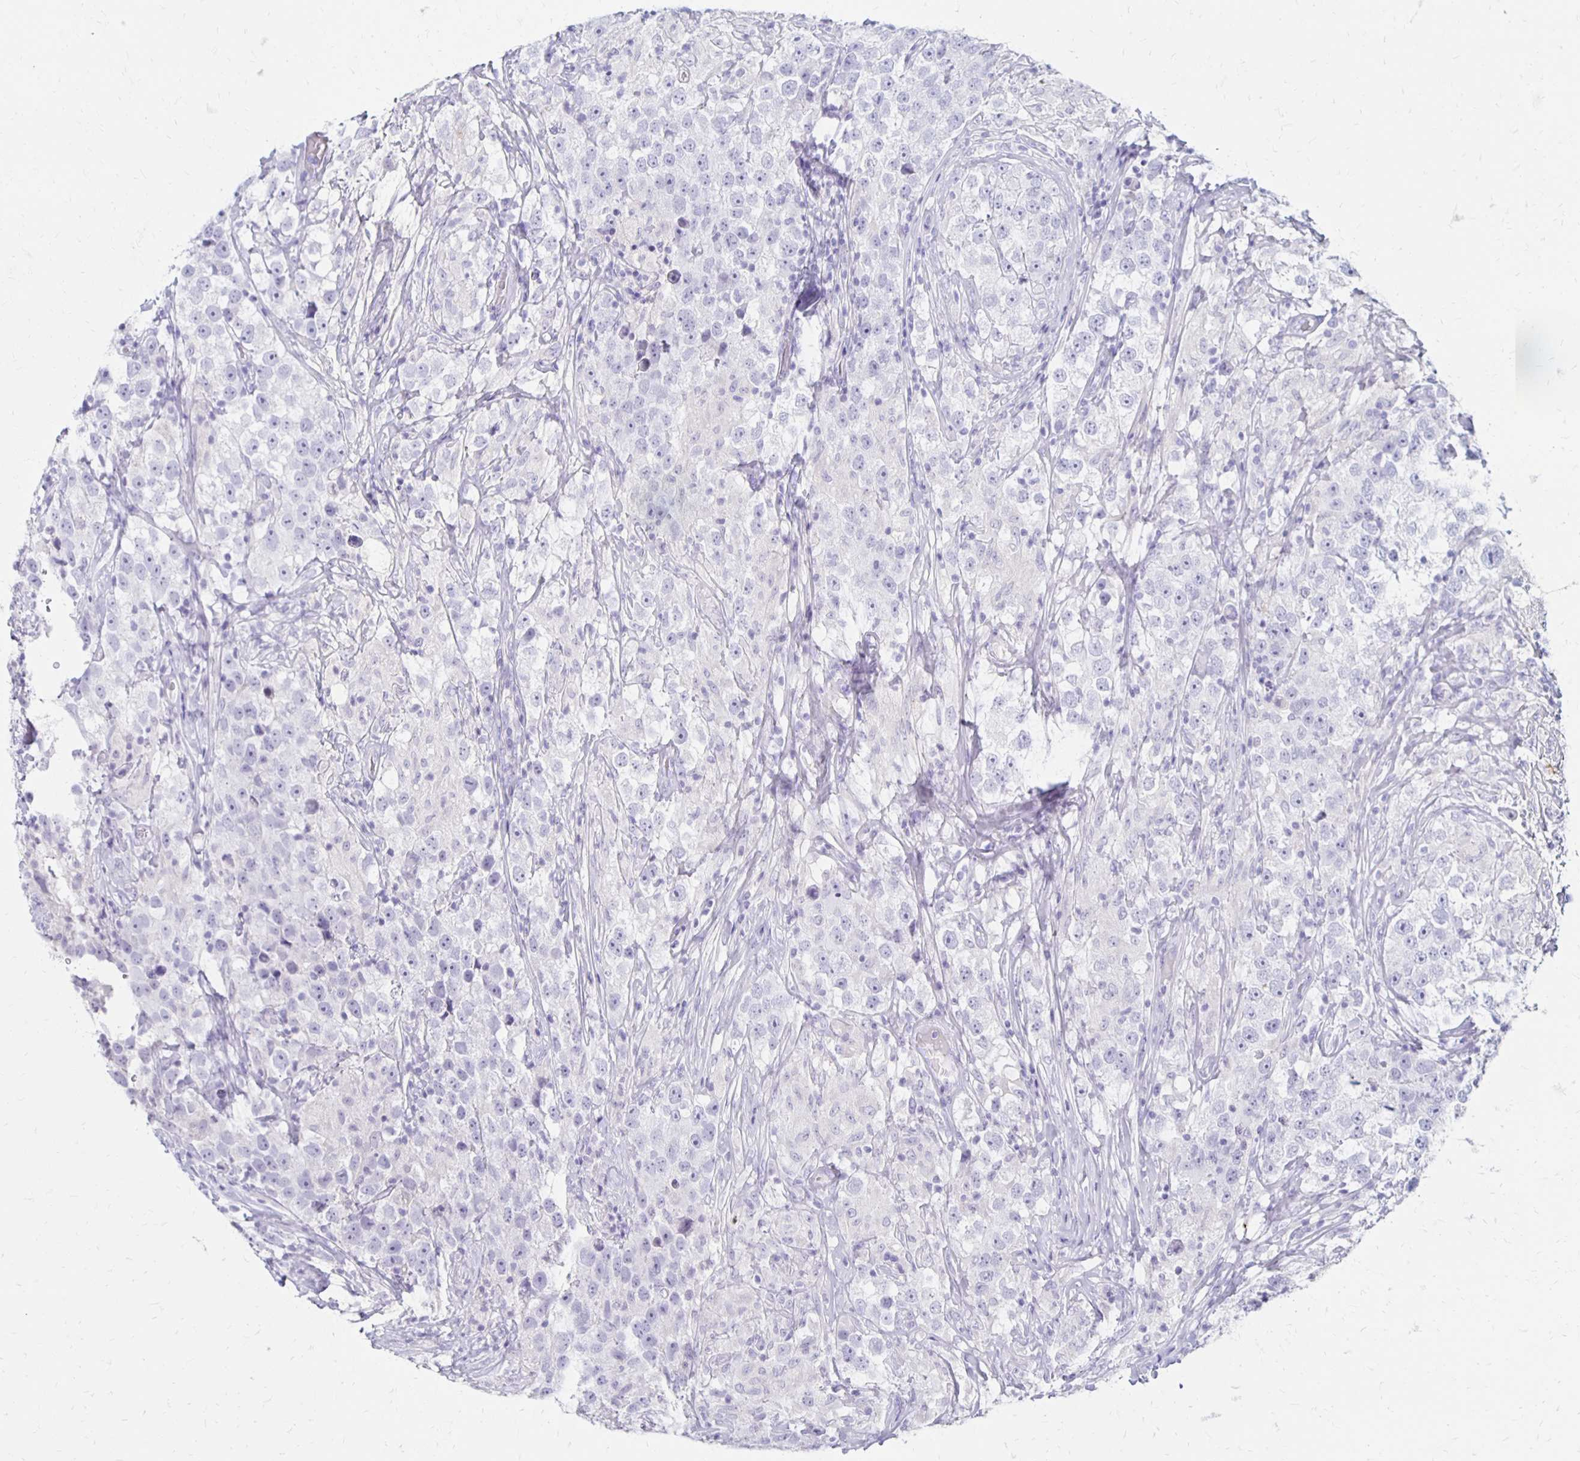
{"staining": {"intensity": "negative", "quantity": "none", "location": "none"}, "tissue": "testis cancer", "cell_type": "Tumor cells", "image_type": "cancer", "snomed": [{"axis": "morphology", "description": "Seminoma, NOS"}, {"axis": "topography", "description": "Testis"}], "caption": "IHC image of neoplastic tissue: seminoma (testis) stained with DAB demonstrates no significant protein expression in tumor cells.", "gene": "RYR1", "patient": {"sex": "male", "age": 46}}